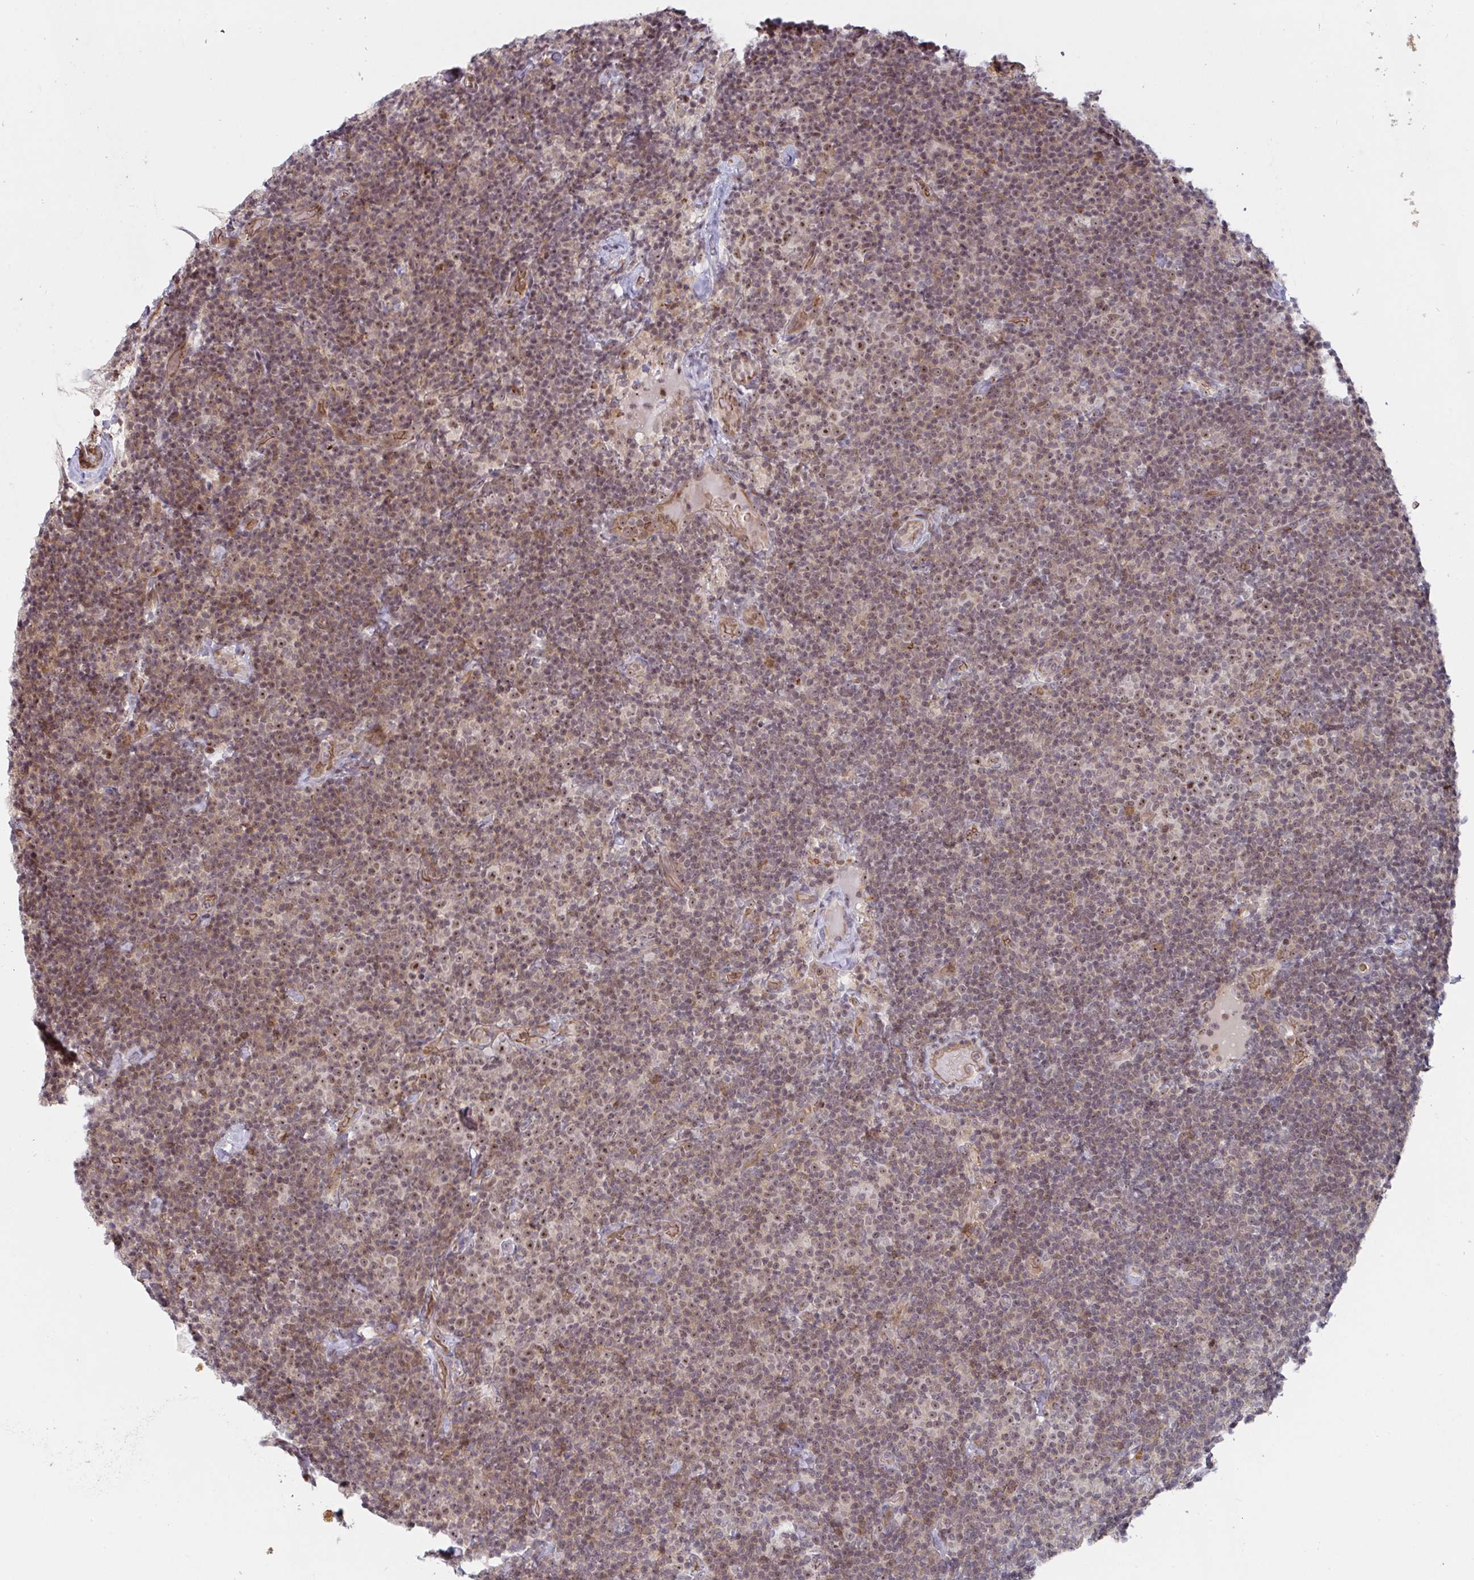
{"staining": {"intensity": "moderate", "quantity": ">75%", "location": "cytoplasmic/membranous,nuclear"}, "tissue": "lymphoma", "cell_type": "Tumor cells", "image_type": "cancer", "snomed": [{"axis": "morphology", "description": "Malignant lymphoma, non-Hodgkin's type, Low grade"}, {"axis": "topography", "description": "Lymph node"}], "caption": "A micrograph of human lymphoma stained for a protein demonstrates moderate cytoplasmic/membranous and nuclear brown staining in tumor cells.", "gene": "NLRP13", "patient": {"sex": "male", "age": 81}}